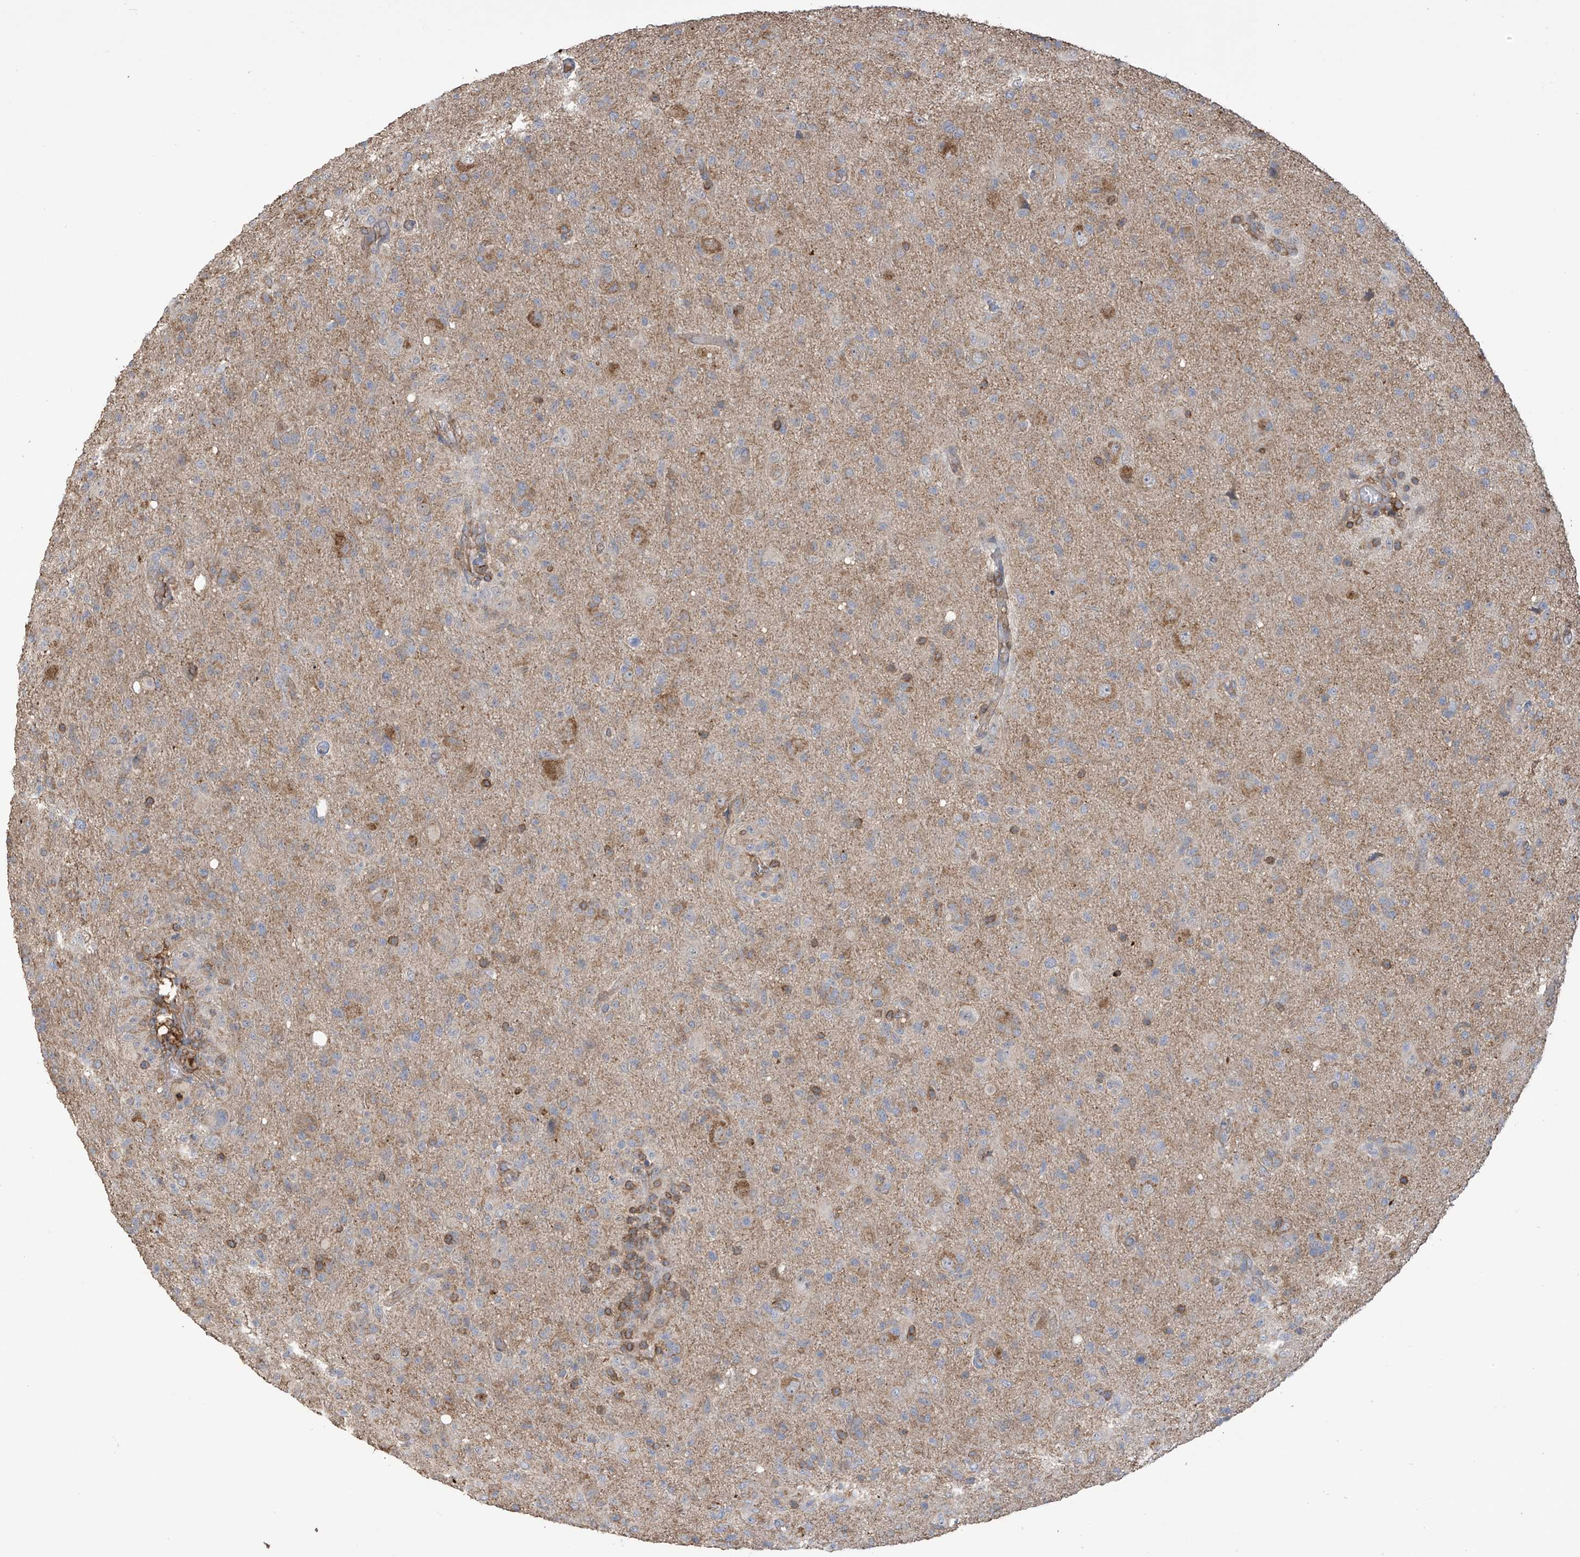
{"staining": {"intensity": "weak", "quantity": "<25%", "location": "cytoplasmic/membranous"}, "tissue": "glioma", "cell_type": "Tumor cells", "image_type": "cancer", "snomed": [{"axis": "morphology", "description": "Glioma, malignant, High grade"}, {"axis": "topography", "description": "Brain"}], "caption": "High power microscopy image of an immunohistochemistry image of glioma, revealing no significant expression in tumor cells.", "gene": "COX10", "patient": {"sex": "female", "age": 57}}